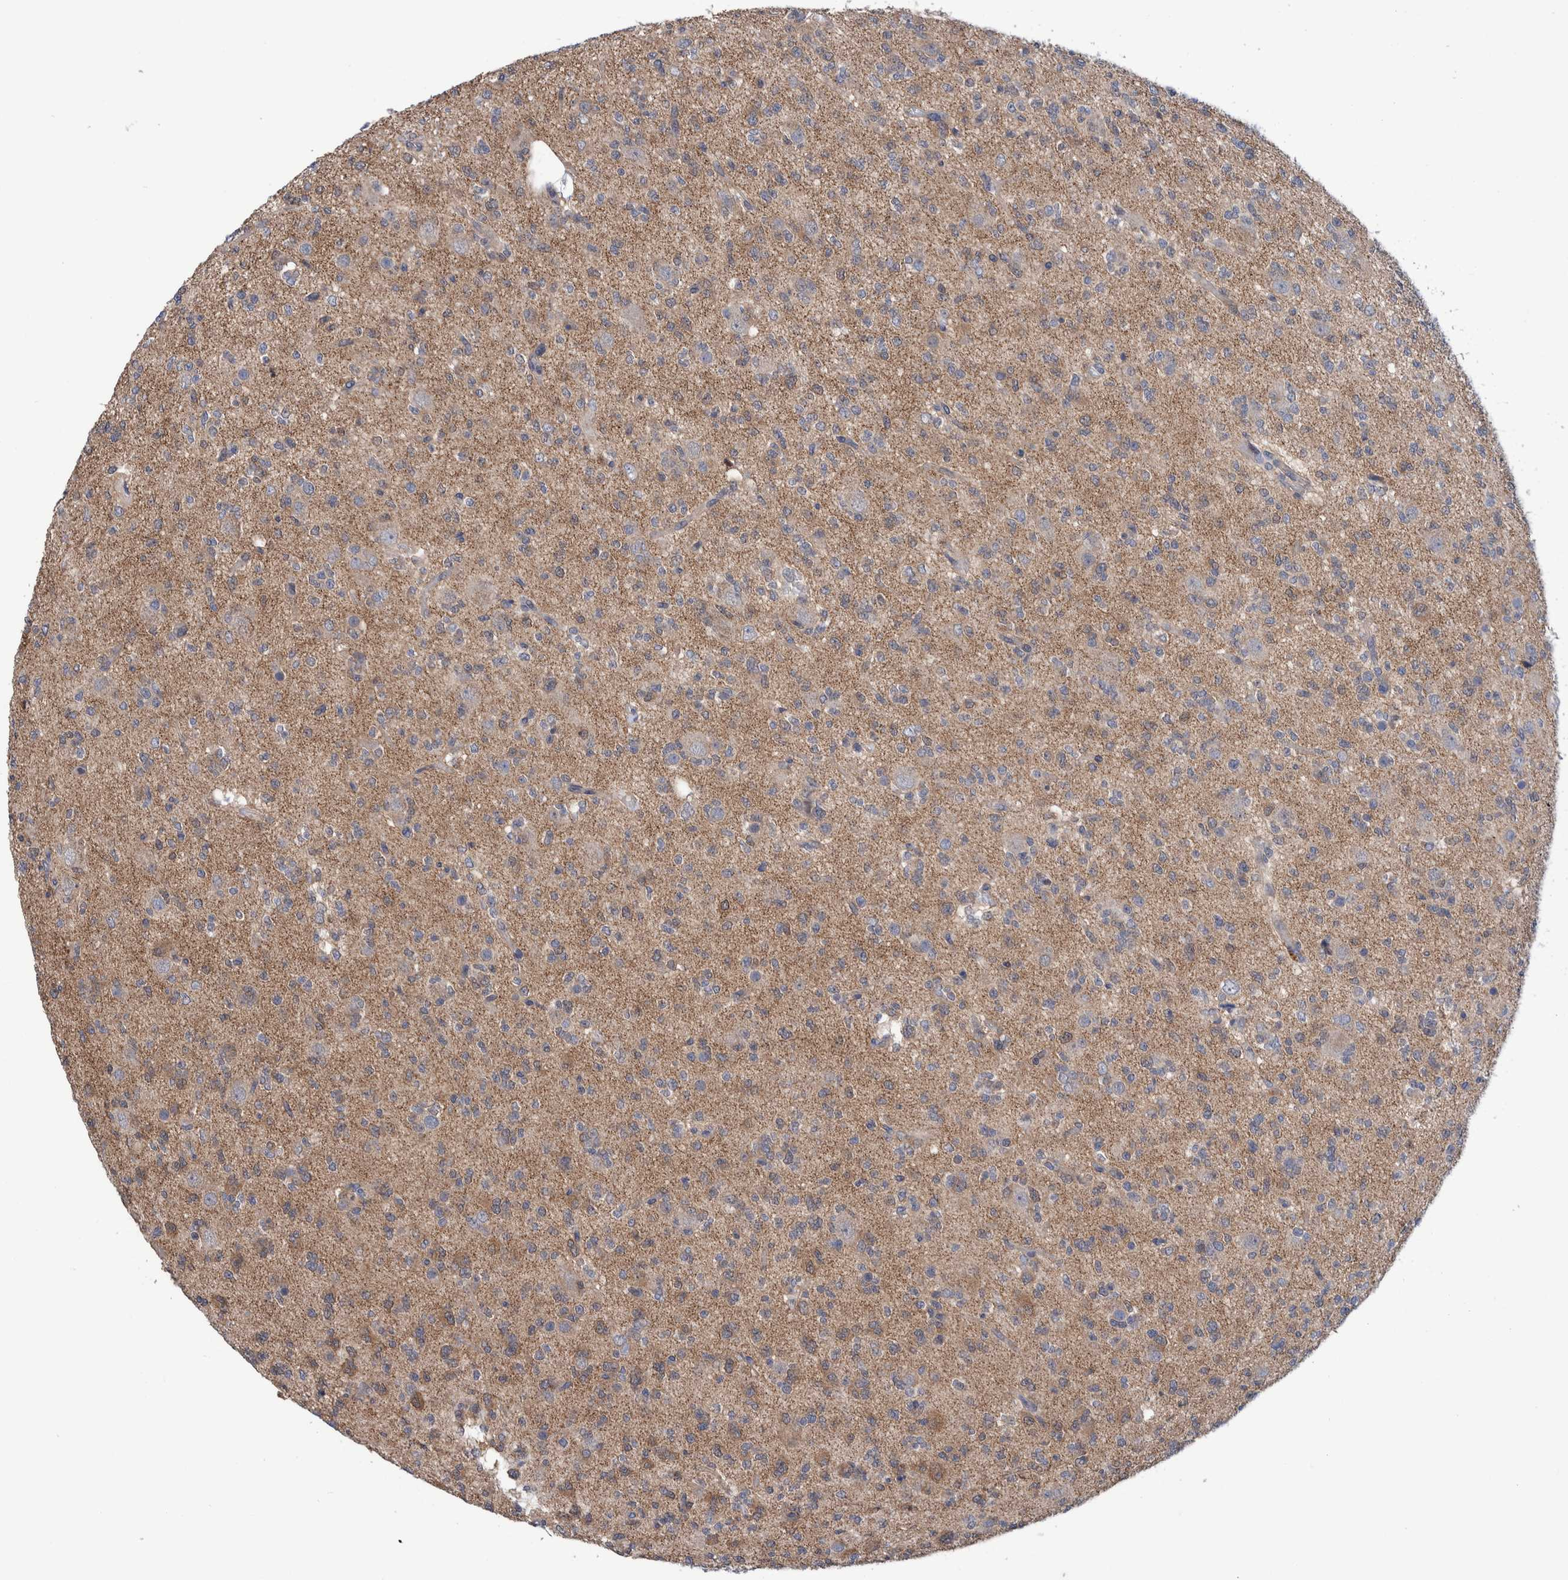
{"staining": {"intensity": "weak", "quantity": ">75%", "location": "cytoplasmic/membranous"}, "tissue": "glioma", "cell_type": "Tumor cells", "image_type": "cancer", "snomed": [{"axis": "morphology", "description": "Glioma, malignant, Low grade"}, {"axis": "topography", "description": "Brain"}], "caption": "High-magnification brightfield microscopy of malignant glioma (low-grade) stained with DAB (brown) and counterstained with hematoxylin (blue). tumor cells exhibit weak cytoplasmic/membranous positivity is appreciated in about>75% of cells.", "gene": "PFAS", "patient": {"sex": "male", "age": 38}}